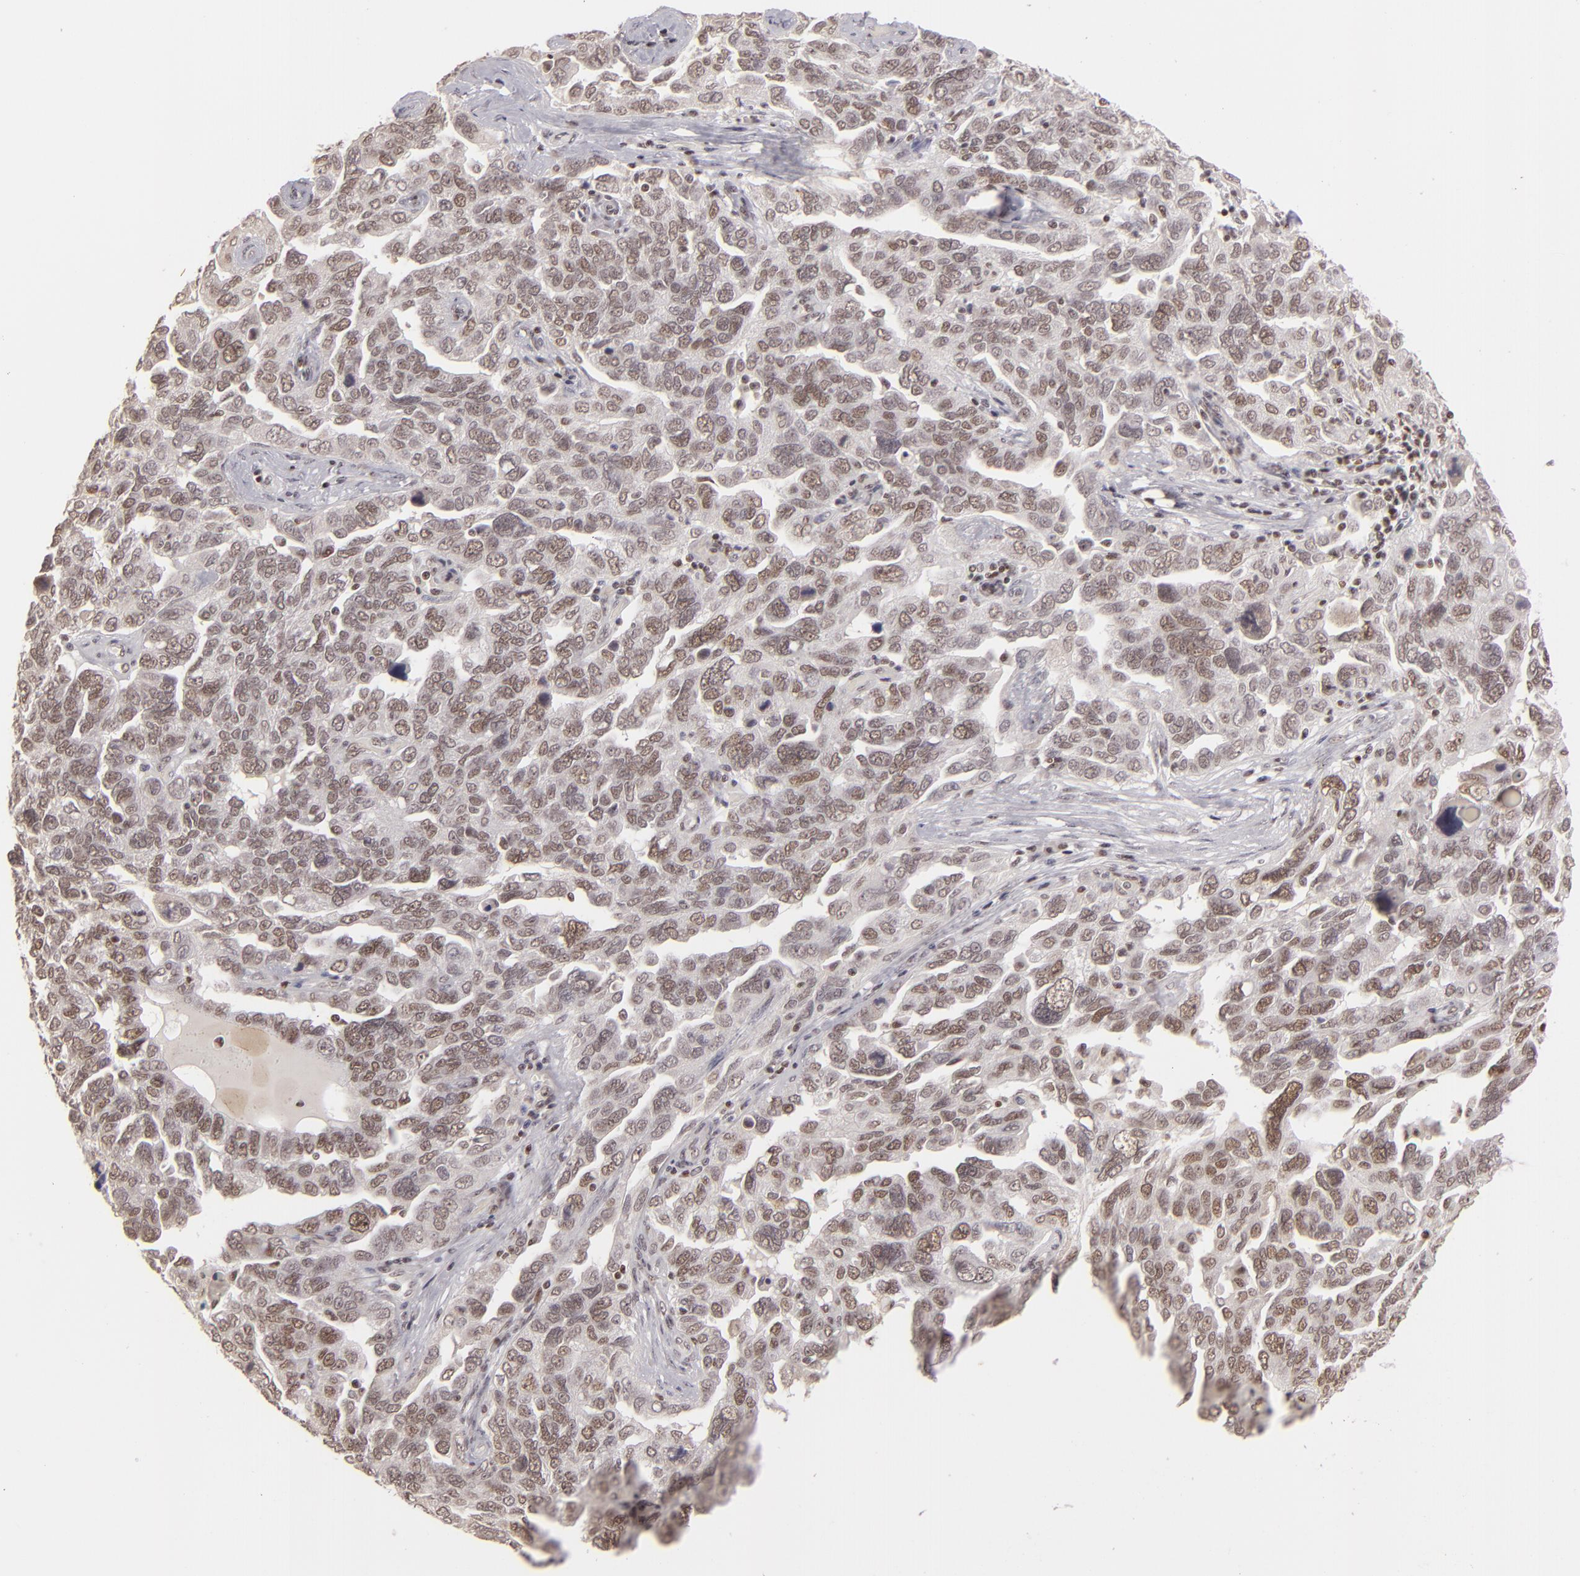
{"staining": {"intensity": "weak", "quantity": ">75%", "location": "nuclear"}, "tissue": "ovarian cancer", "cell_type": "Tumor cells", "image_type": "cancer", "snomed": [{"axis": "morphology", "description": "Cystadenocarcinoma, serous, NOS"}, {"axis": "topography", "description": "Ovary"}], "caption": "Immunohistochemistry (IHC) staining of serous cystadenocarcinoma (ovarian), which displays low levels of weak nuclear positivity in about >75% of tumor cells indicating weak nuclear protein staining. The staining was performed using DAB (brown) for protein detection and nuclei were counterstained in hematoxylin (blue).", "gene": "DAXX", "patient": {"sex": "female", "age": 64}}